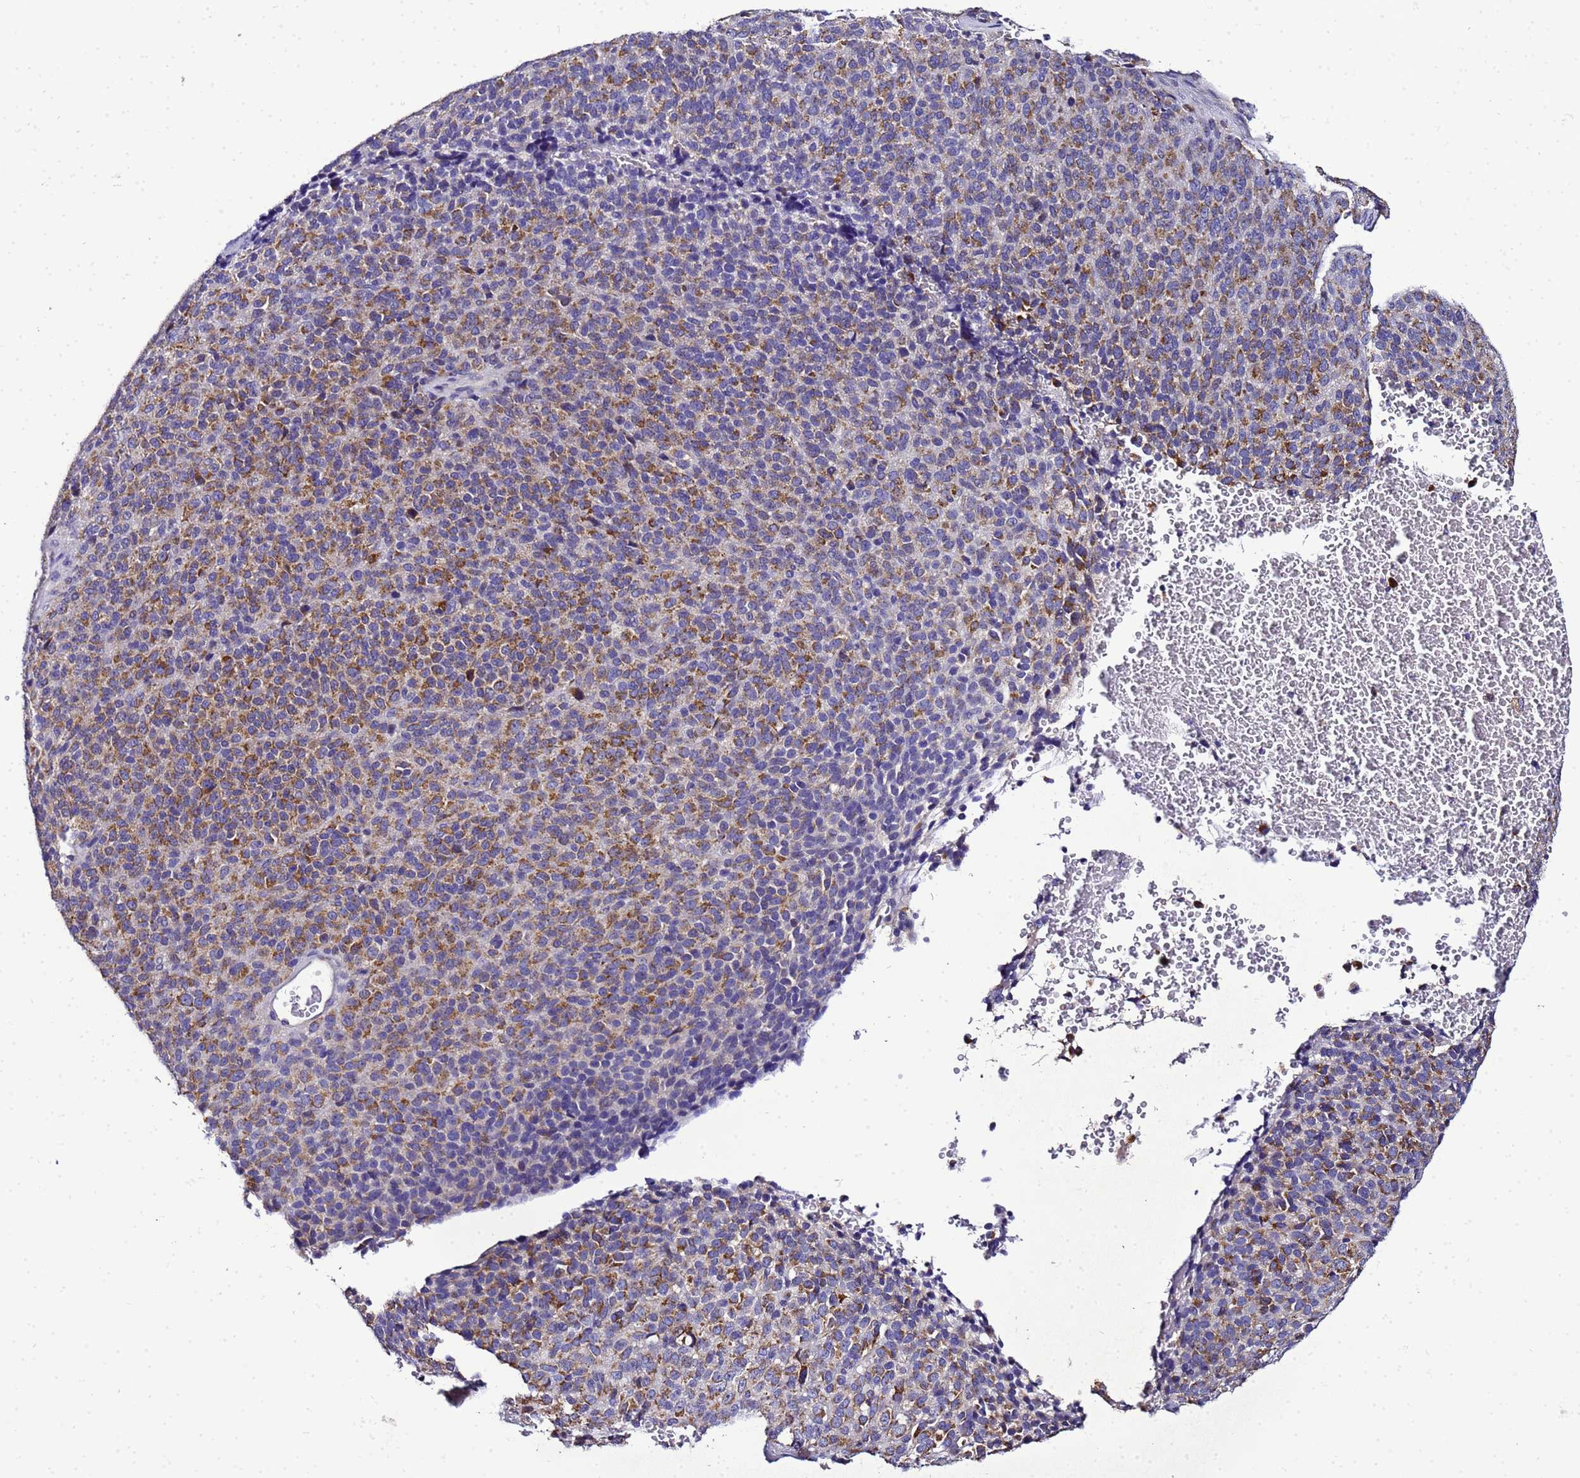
{"staining": {"intensity": "moderate", "quantity": ">75%", "location": "cytoplasmic/membranous"}, "tissue": "melanoma", "cell_type": "Tumor cells", "image_type": "cancer", "snomed": [{"axis": "morphology", "description": "Malignant melanoma, Metastatic site"}, {"axis": "topography", "description": "Brain"}], "caption": "IHC image of melanoma stained for a protein (brown), which displays medium levels of moderate cytoplasmic/membranous expression in approximately >75% of tumor cells.", "gene": "HIGD2A", "patient": {"sex": "female", "age": 56}}